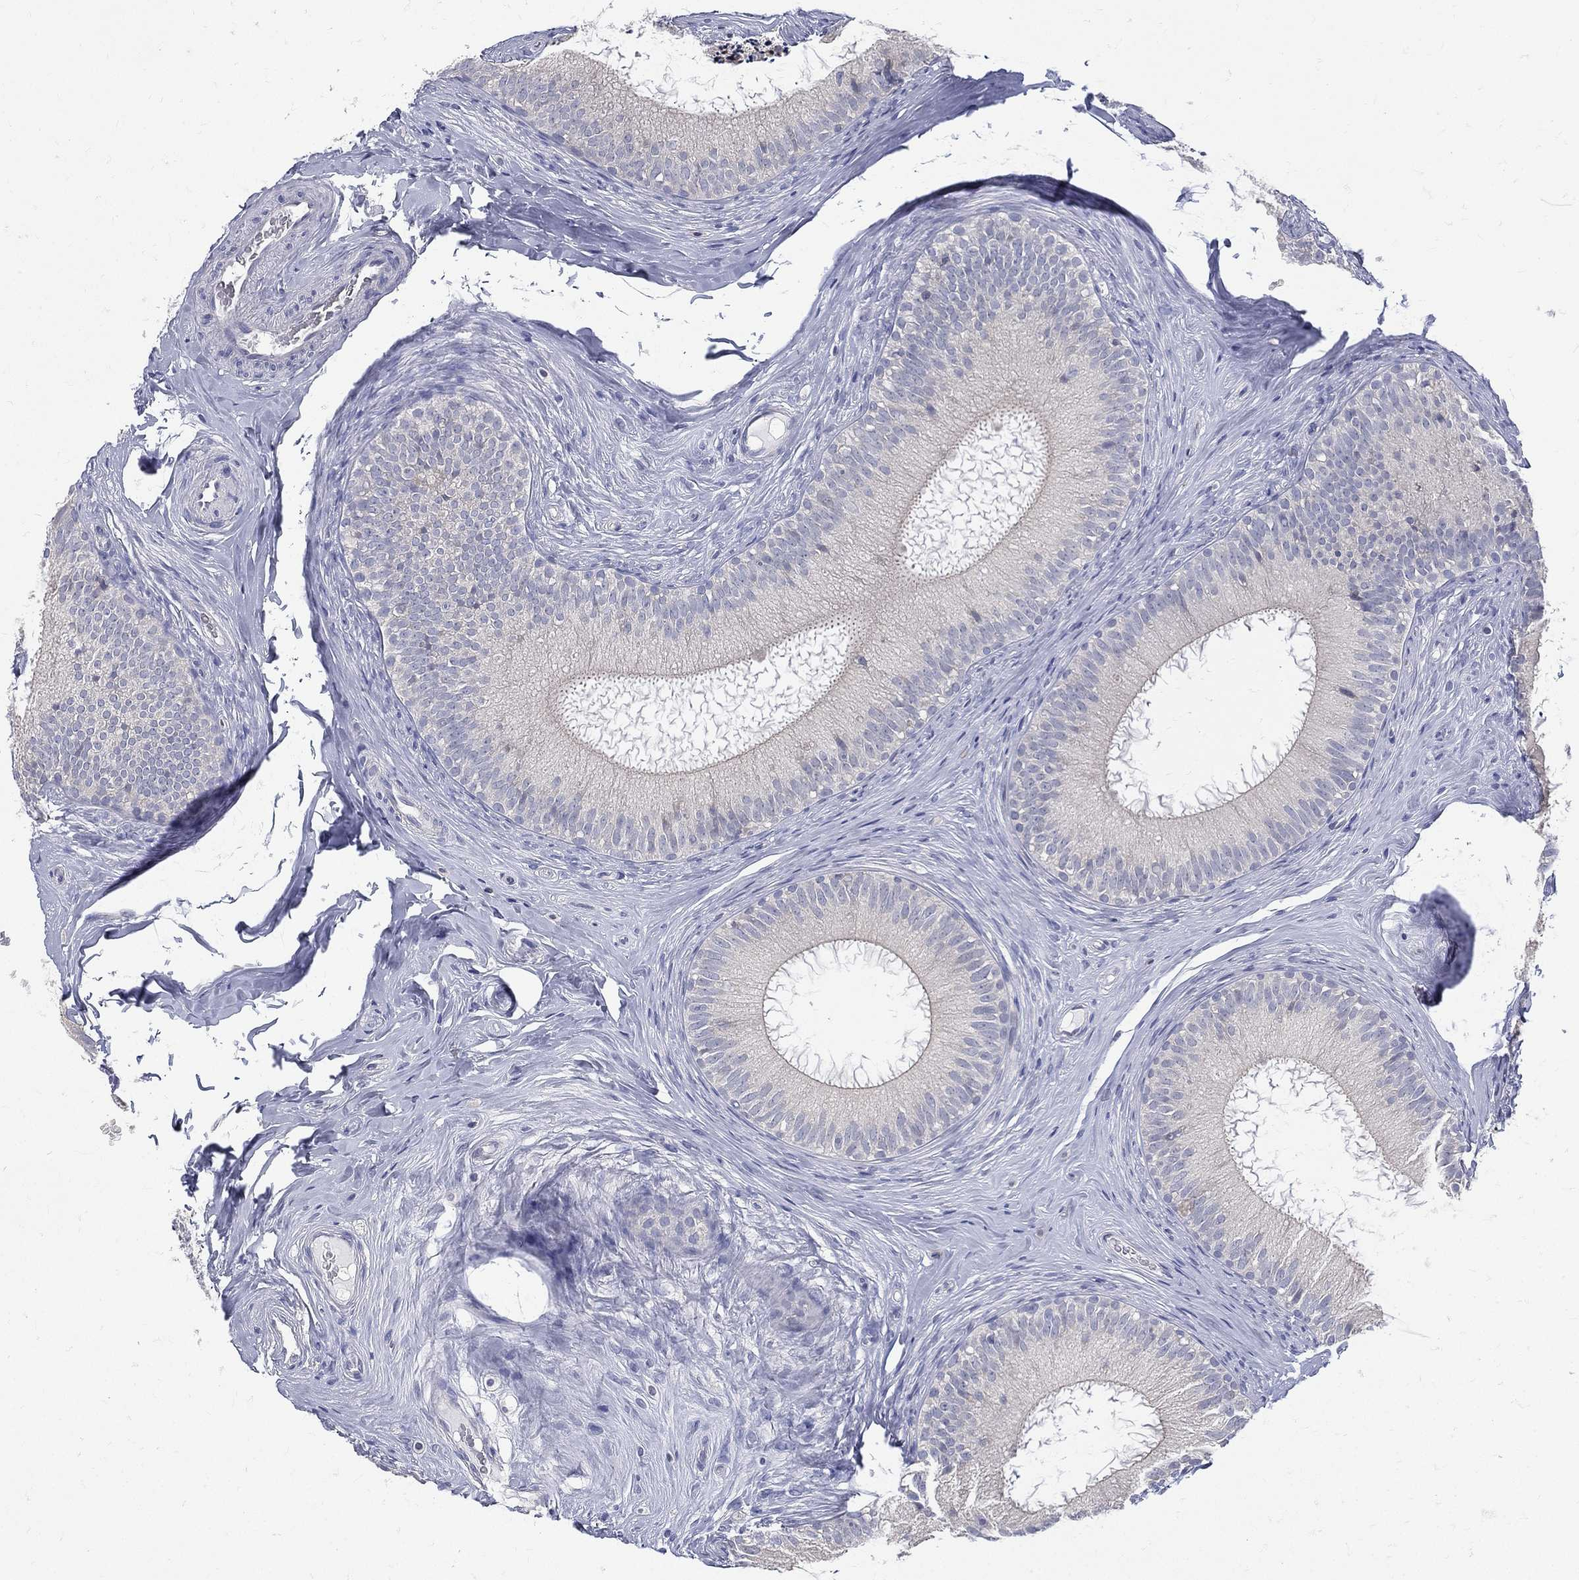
{"staining": {"intensity": "negative", "quantity": "none", "location": "none"}, "tissue": "epididymis", "cell_type": "Glandular cells", "image_type": "normal", "snomed": [{"axis": "morphology", "description": "Normal tissue, NOS"}, {"axis": "morphology", "description": "Carcinoma, Embryonal, NOS"}, {"axis": "topography", "description": "Testis"}, {"axis": "topography", "description": "Epididymis"}], "caption": "A histopathology image of human epididymis is negative for staining in glandular cells.", "gene": "ETNPPL", "patient": {"sex": "male", "age": 24}}